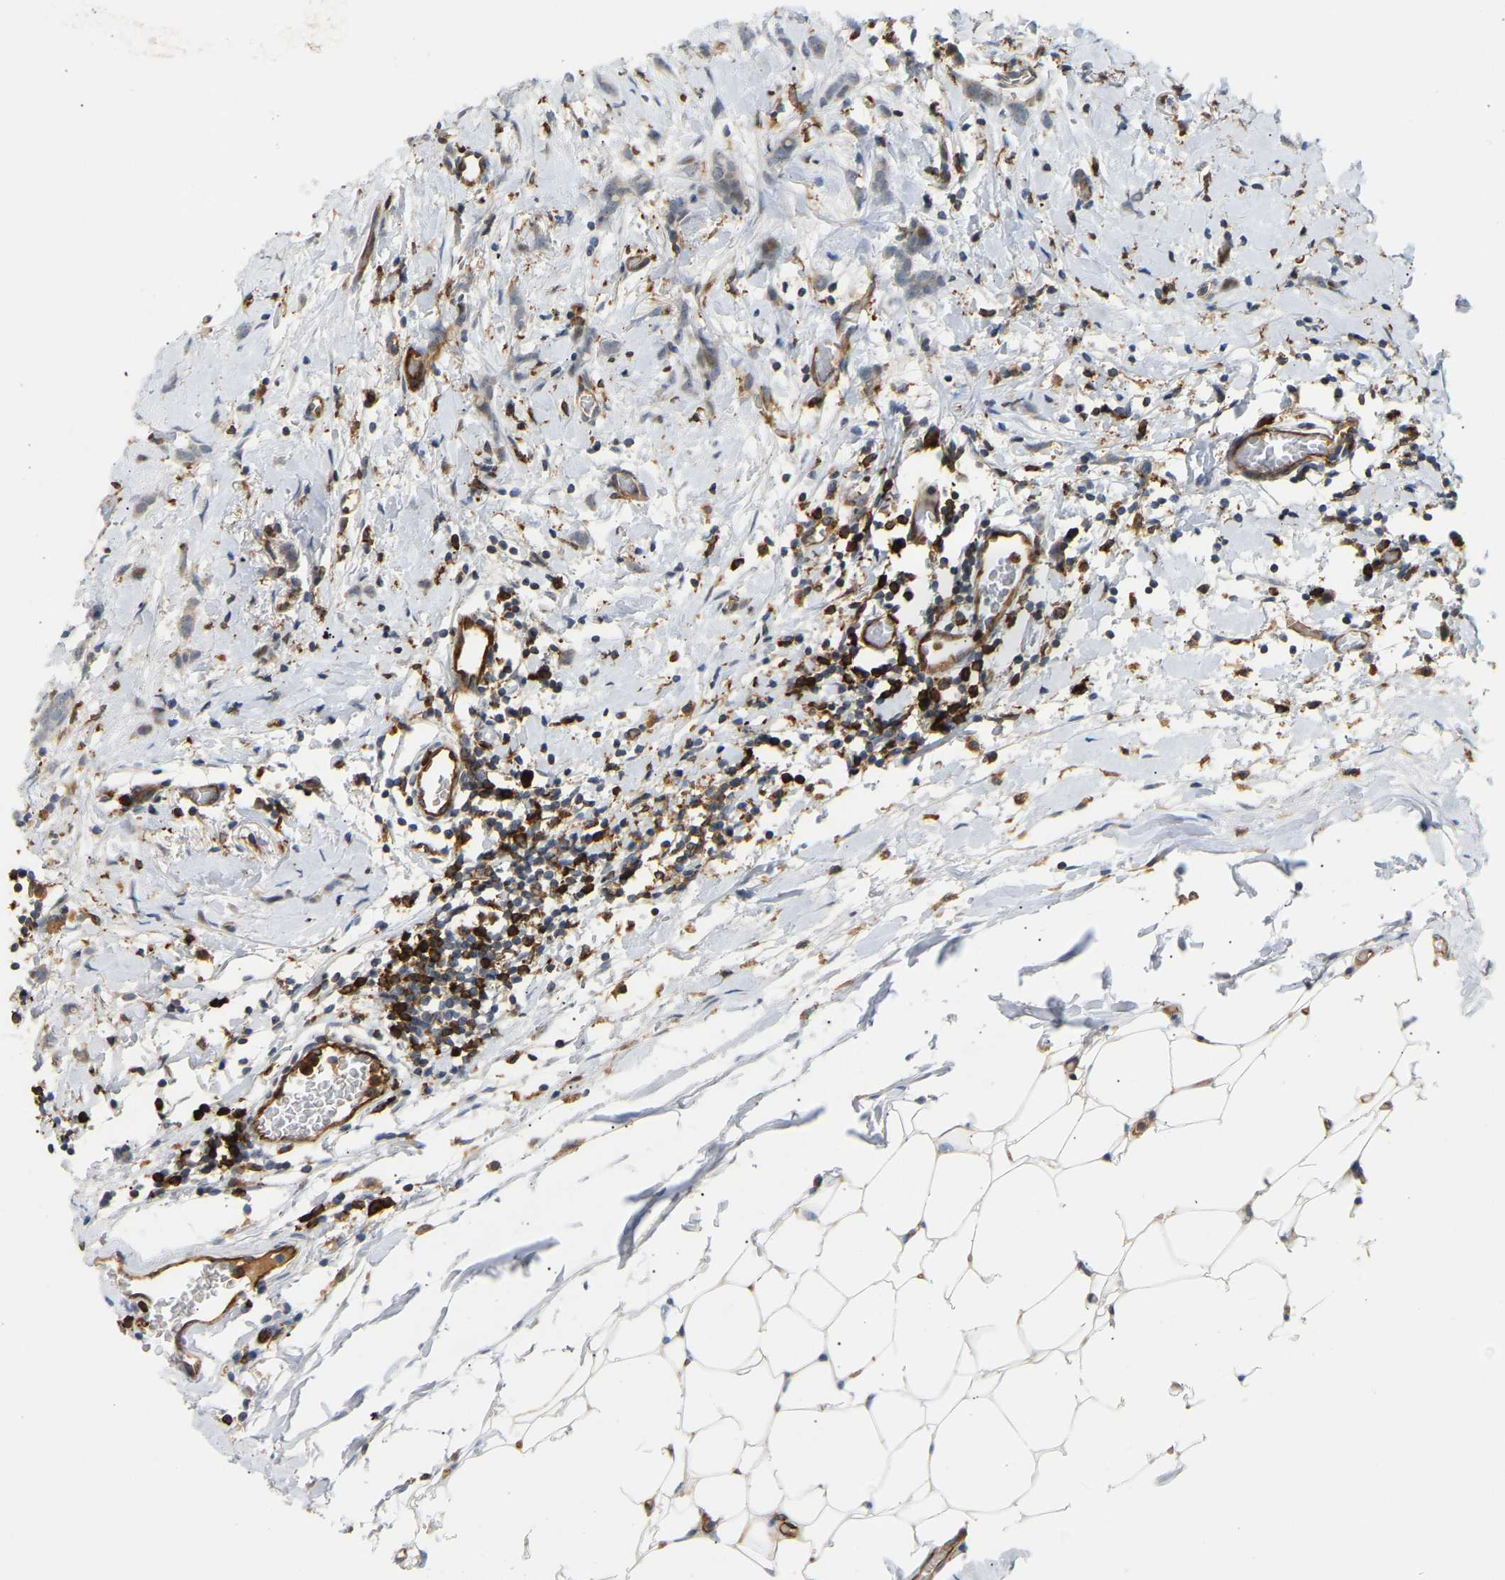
{"staining": {"intensity": "weak", "quantity": "<25%", "location": "cytoplasmic/membranous"}, "tissue": "breast cancer", "cell_type": "Tumor cells", "image_type": "cancer", "snomed": [{"axis": "morphology", "description": "Lobular carcinoma, in situ"}, {"axis": "morphology", "description": "Lobular carcinoma"}, {"axis": "topography", "description": "Breast"}], "caption": "Immunohistochemistry (IHC) micrograph of lobular carcinoma (breast) stained for a protein (brown), which reveals no positivity in tumor cells.", "gene": "PLCG2", "patient": {"sex": "female", "age": 41}}